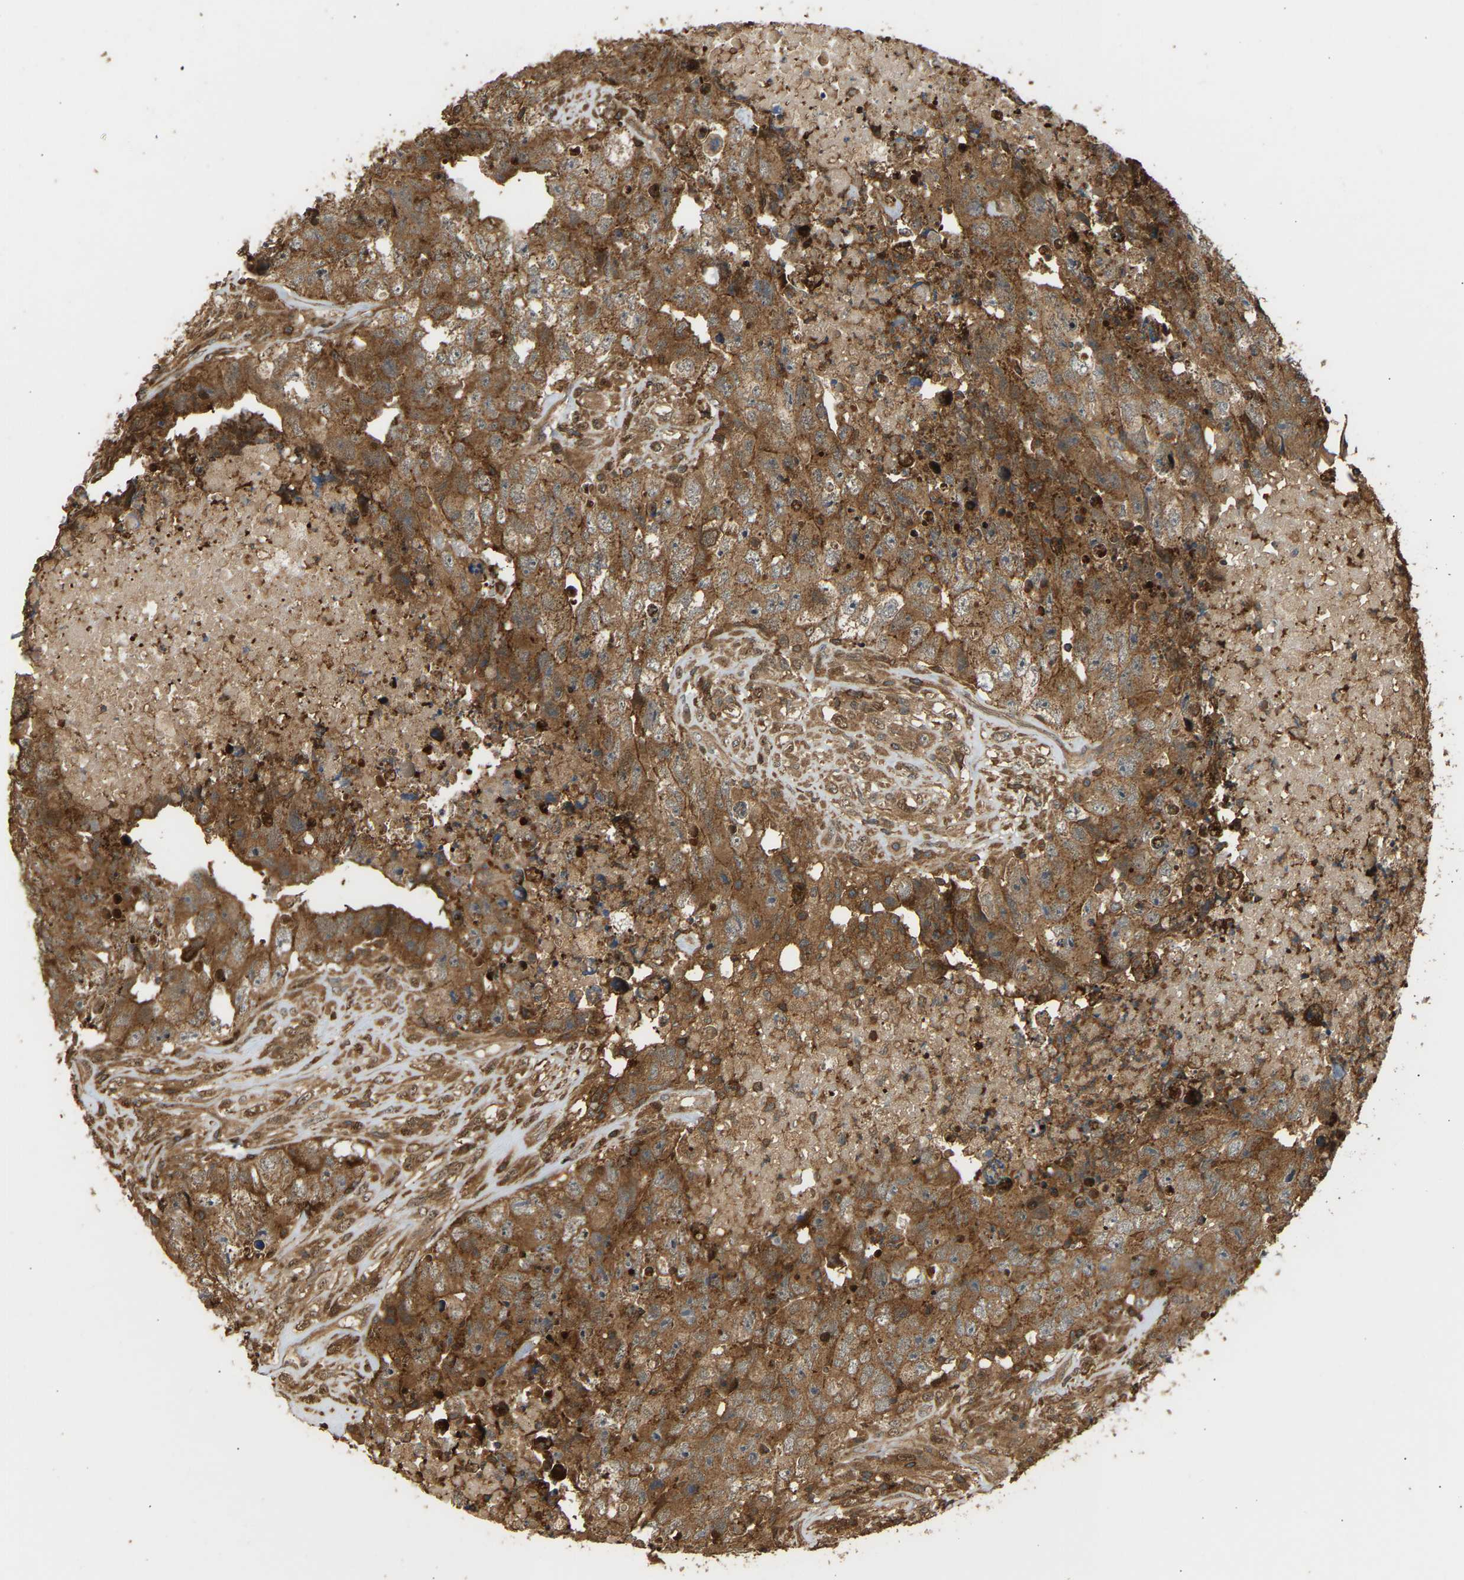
{"staining": {"intensity": "strong", "quantity": ">75%", "location": "cytoplasmic/membranous"}, "tissue": "testis cancer", "cell_type": "Tumor cells", "image_type": "cancer", "snomed": [{"axis": "morphology", "description": "Carcinoma, Embryonal, NOS"}, {"axis": "topography", "description": "Testis"}], "caption": "Tumor cells display strong cytoplasmic/membranous staining in approximately >75% of cells in testis cancer.", "gene": "GOPC", "patient": {"sex": "male", "age": 32}}